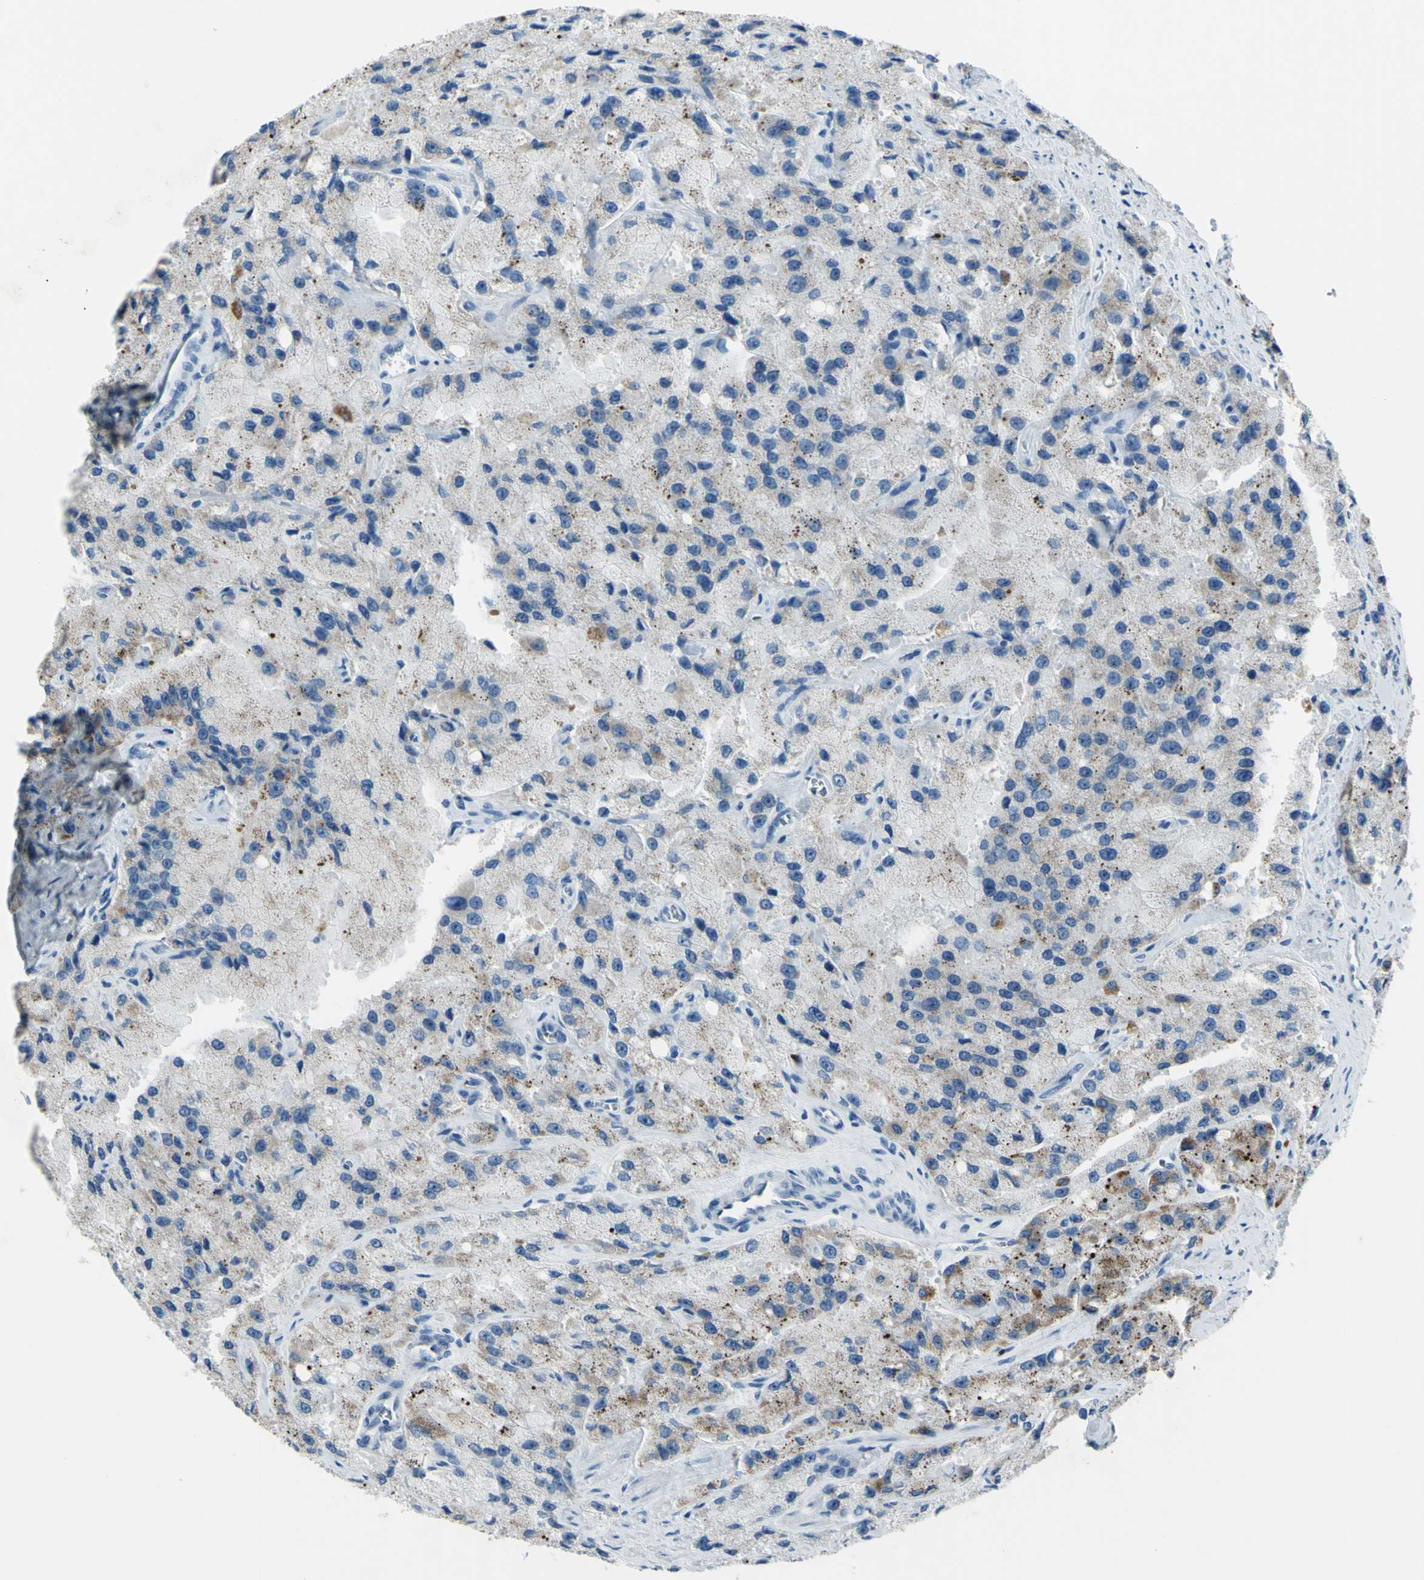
{"staining": {"intensity": "weak", "quantity": "<25%", "location": "cytoplasmic/membranous"}, "tissue": "prostate cancer", "cell_type": "Tumor cells", "image_type": "cancer", "snomed": [{"axis": "morphology", "description": "Adenocarcinoma, High grade"}, {"axis": "topography", "description": "Prostate"}], "caption": "DAB (3,3'-diaminobenzidine) immunohistochemical staining of prostate cancer (adenocarcinoma (high-grade)) demonstrates no significant positivity in tumor cells. The staining is performed using DAB brown chromogen with nuclei counter-stained in using hematoxylin.", "gene": "ZNF557", "patient": {"sex": "male", "age": 58}}